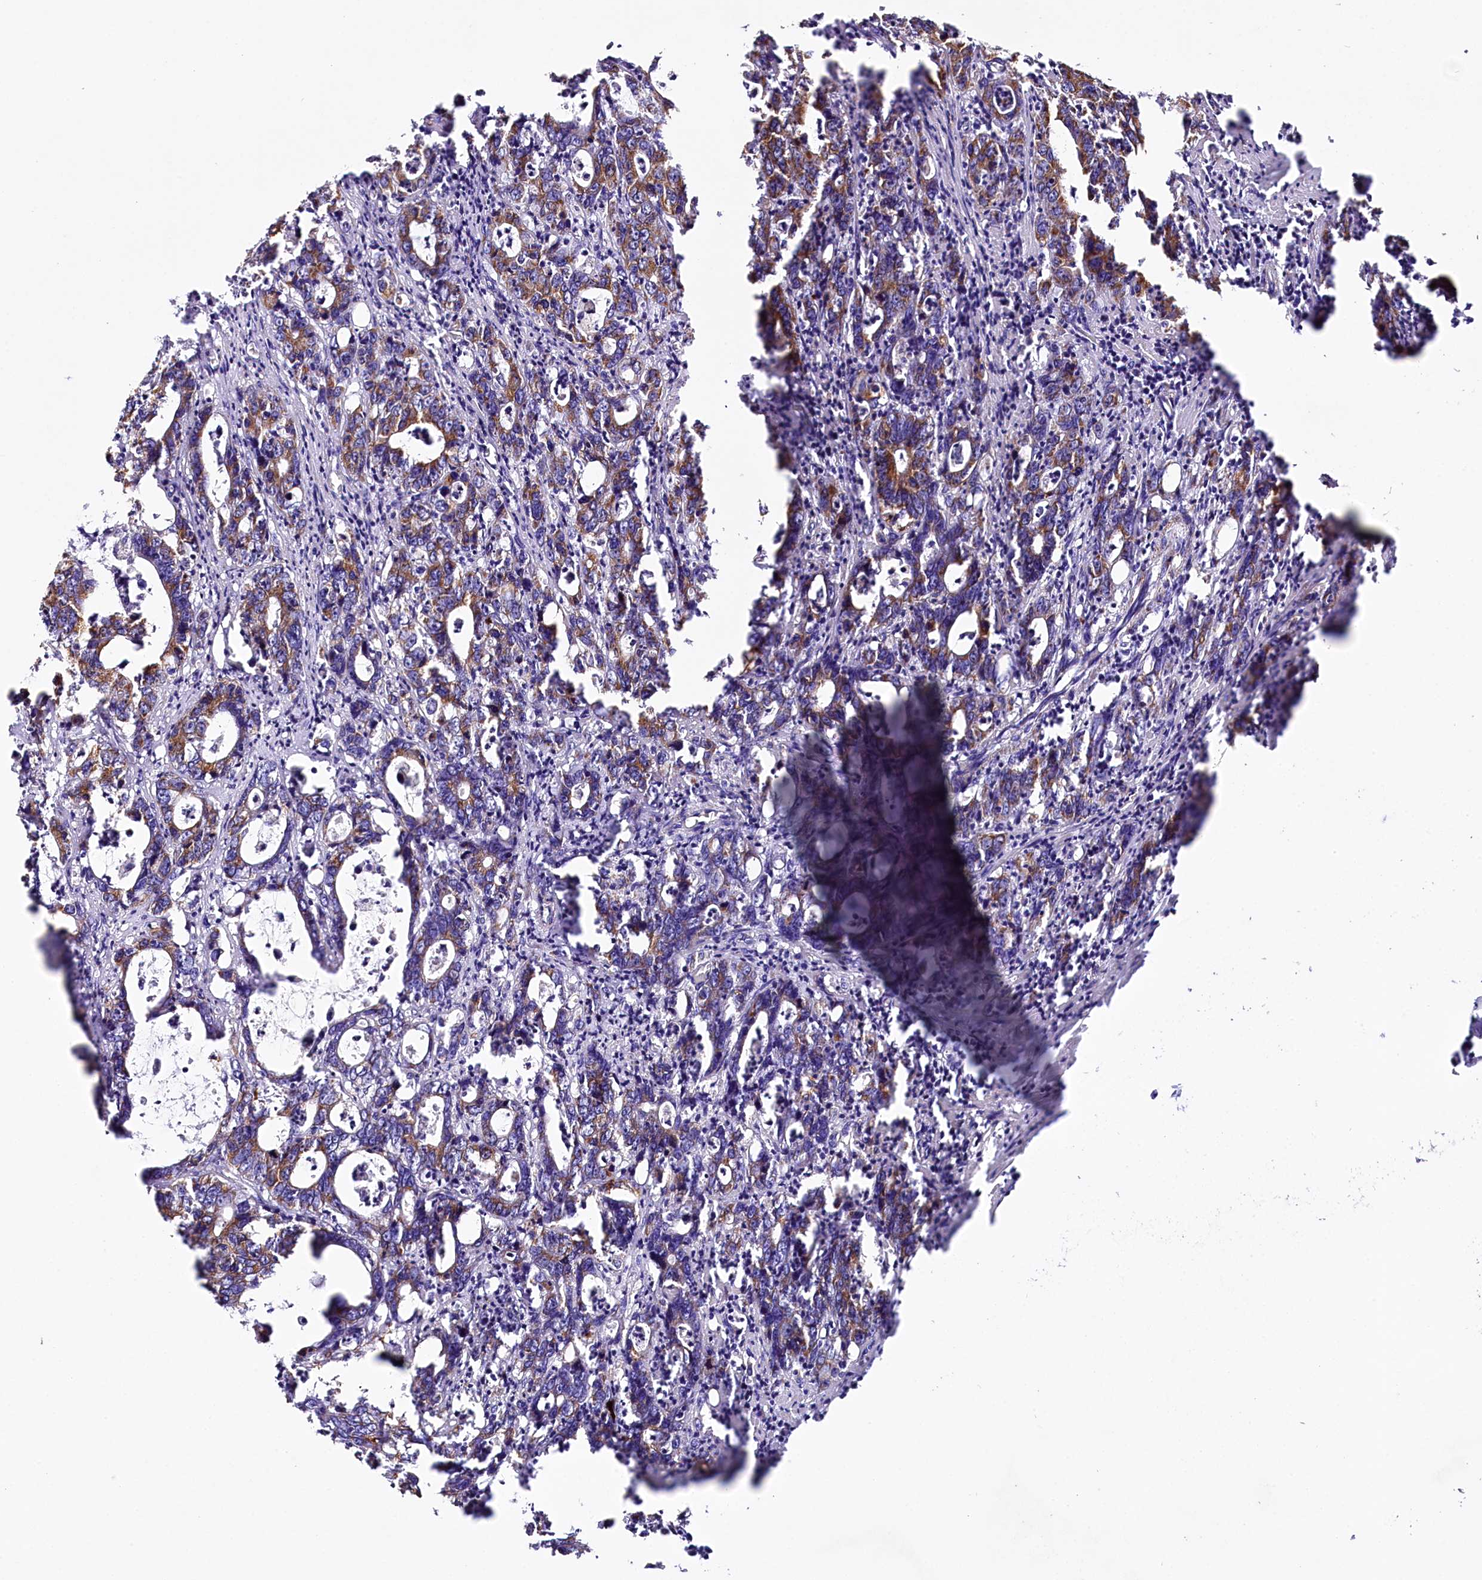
{"staining": {"intensity": "moderate", "quantity": ">75%", "location": "cytoplasmic/membranous"}, "tissue": "colorectal cancer", "cell_type": "Tumor cells", "image_type": "cancer", "snomed": [{"axis": "morphology", "description": "Adenocarcinoma, NOS"}, {"axis": "topography", "description": "Colon"}], "caption": "About >75% of tumor cells in human adenocarcinoma (colorectal) demonstrate moderate cytoplasmic/membranous protein expression as visualized by brown immunohistochemical staining.", "gene": "APLP2", "patient": {"sex": "female", "age": 75}}